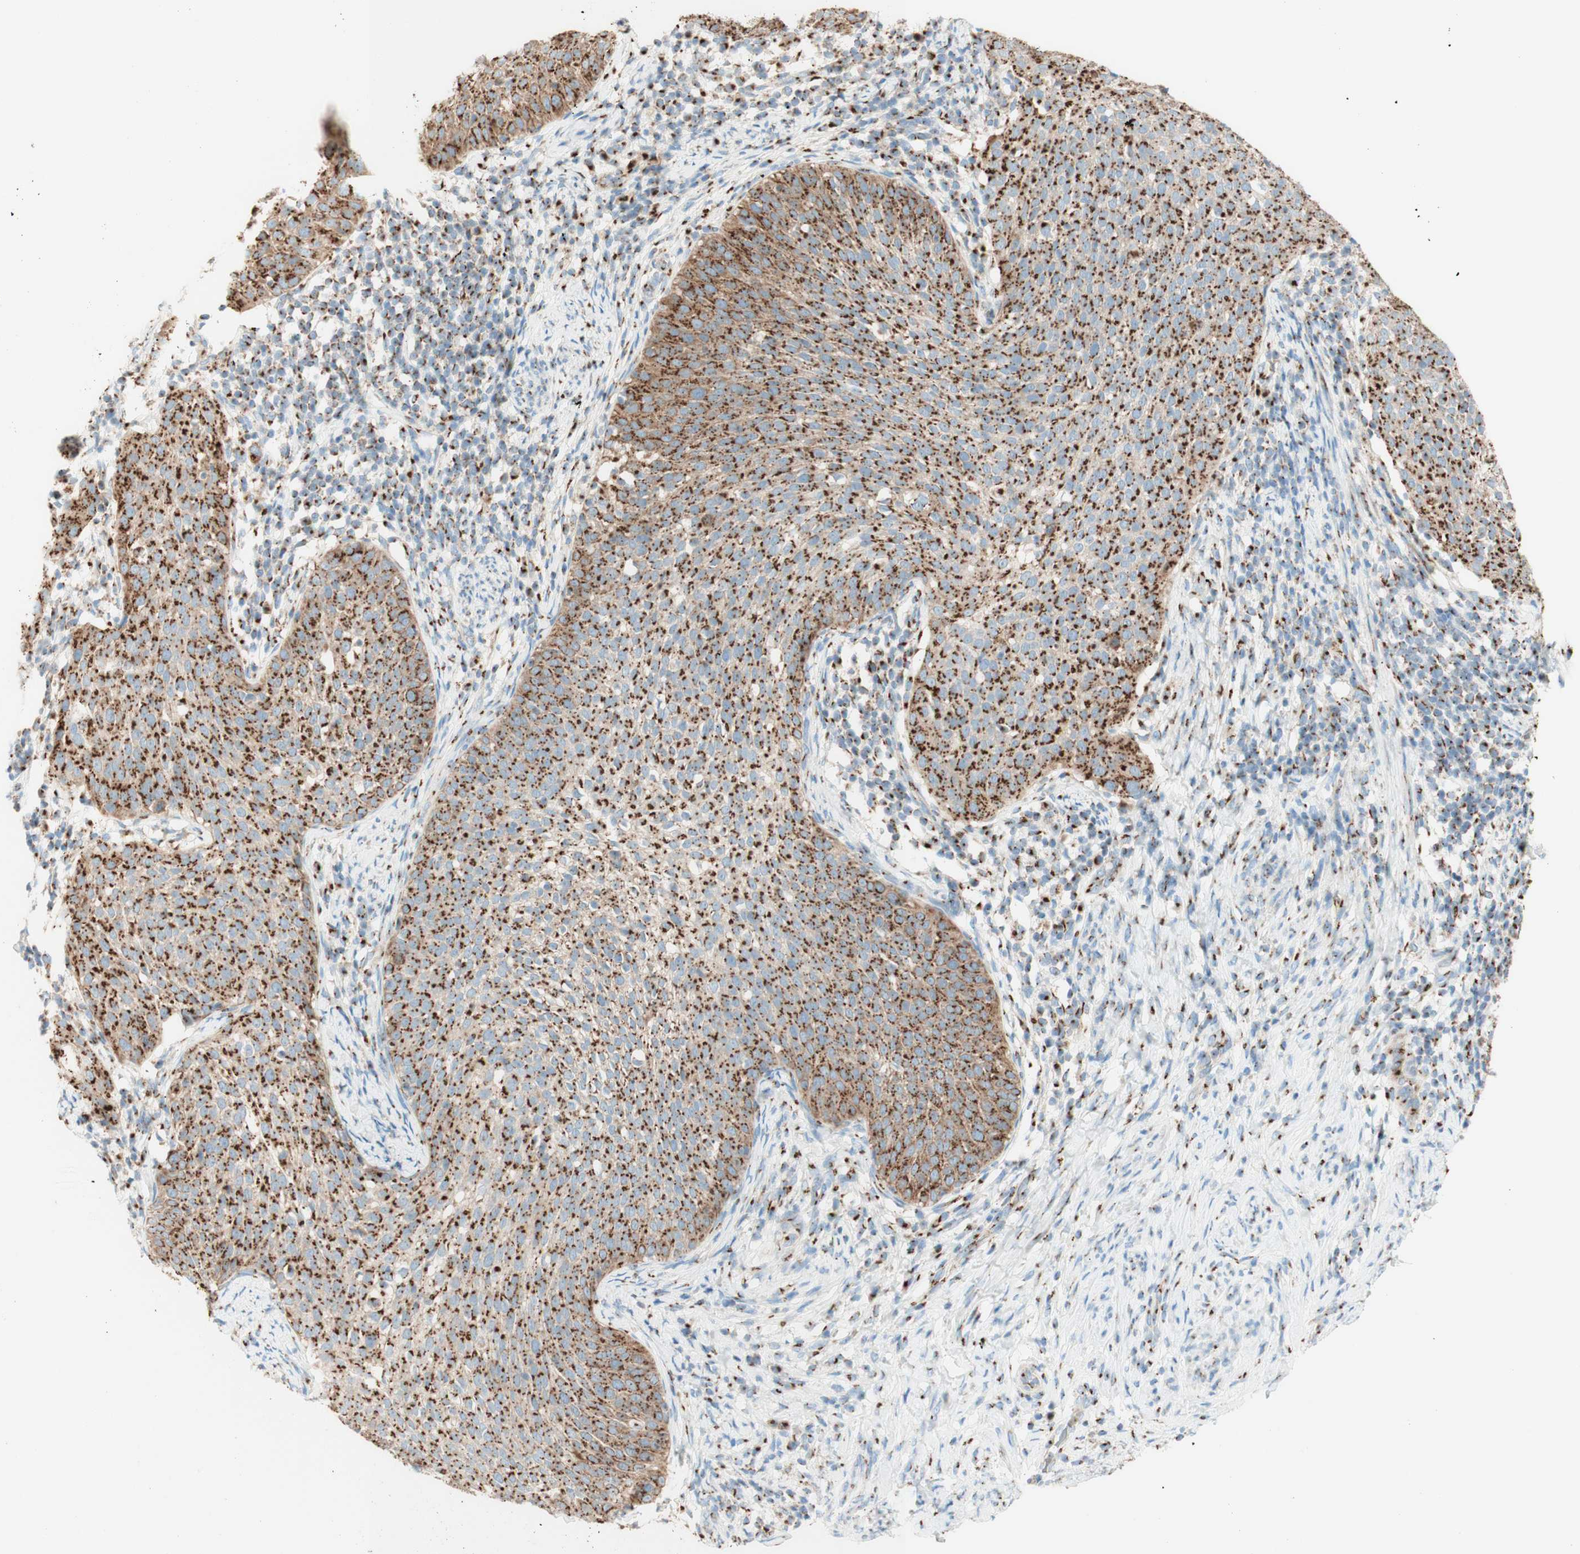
{"staining": {"intensity": "strong", "quantity": ">75%", "location": "cytoplasmic/membranous"}, "tissue": "cervical cancer", "cell_type": "Tumor cells", "image_type": "cancer", "snomed": [{"axis": "morphology", "description": "Squamous cell carcinoma, NOS"}, {"axis": "topography", "description": "Cervix"}], "caption": "This micrograph demonstrates cervical squamous cell carcinoma stained with immunohistochemistry to label a protein in brown. The cytoplasmic/membranous of tumor cells show strong positivity for the protein. Nuclei are counter-stained blue.", "gene": "GOLGB1", "patient": {"sex": "female", "age": 51}}